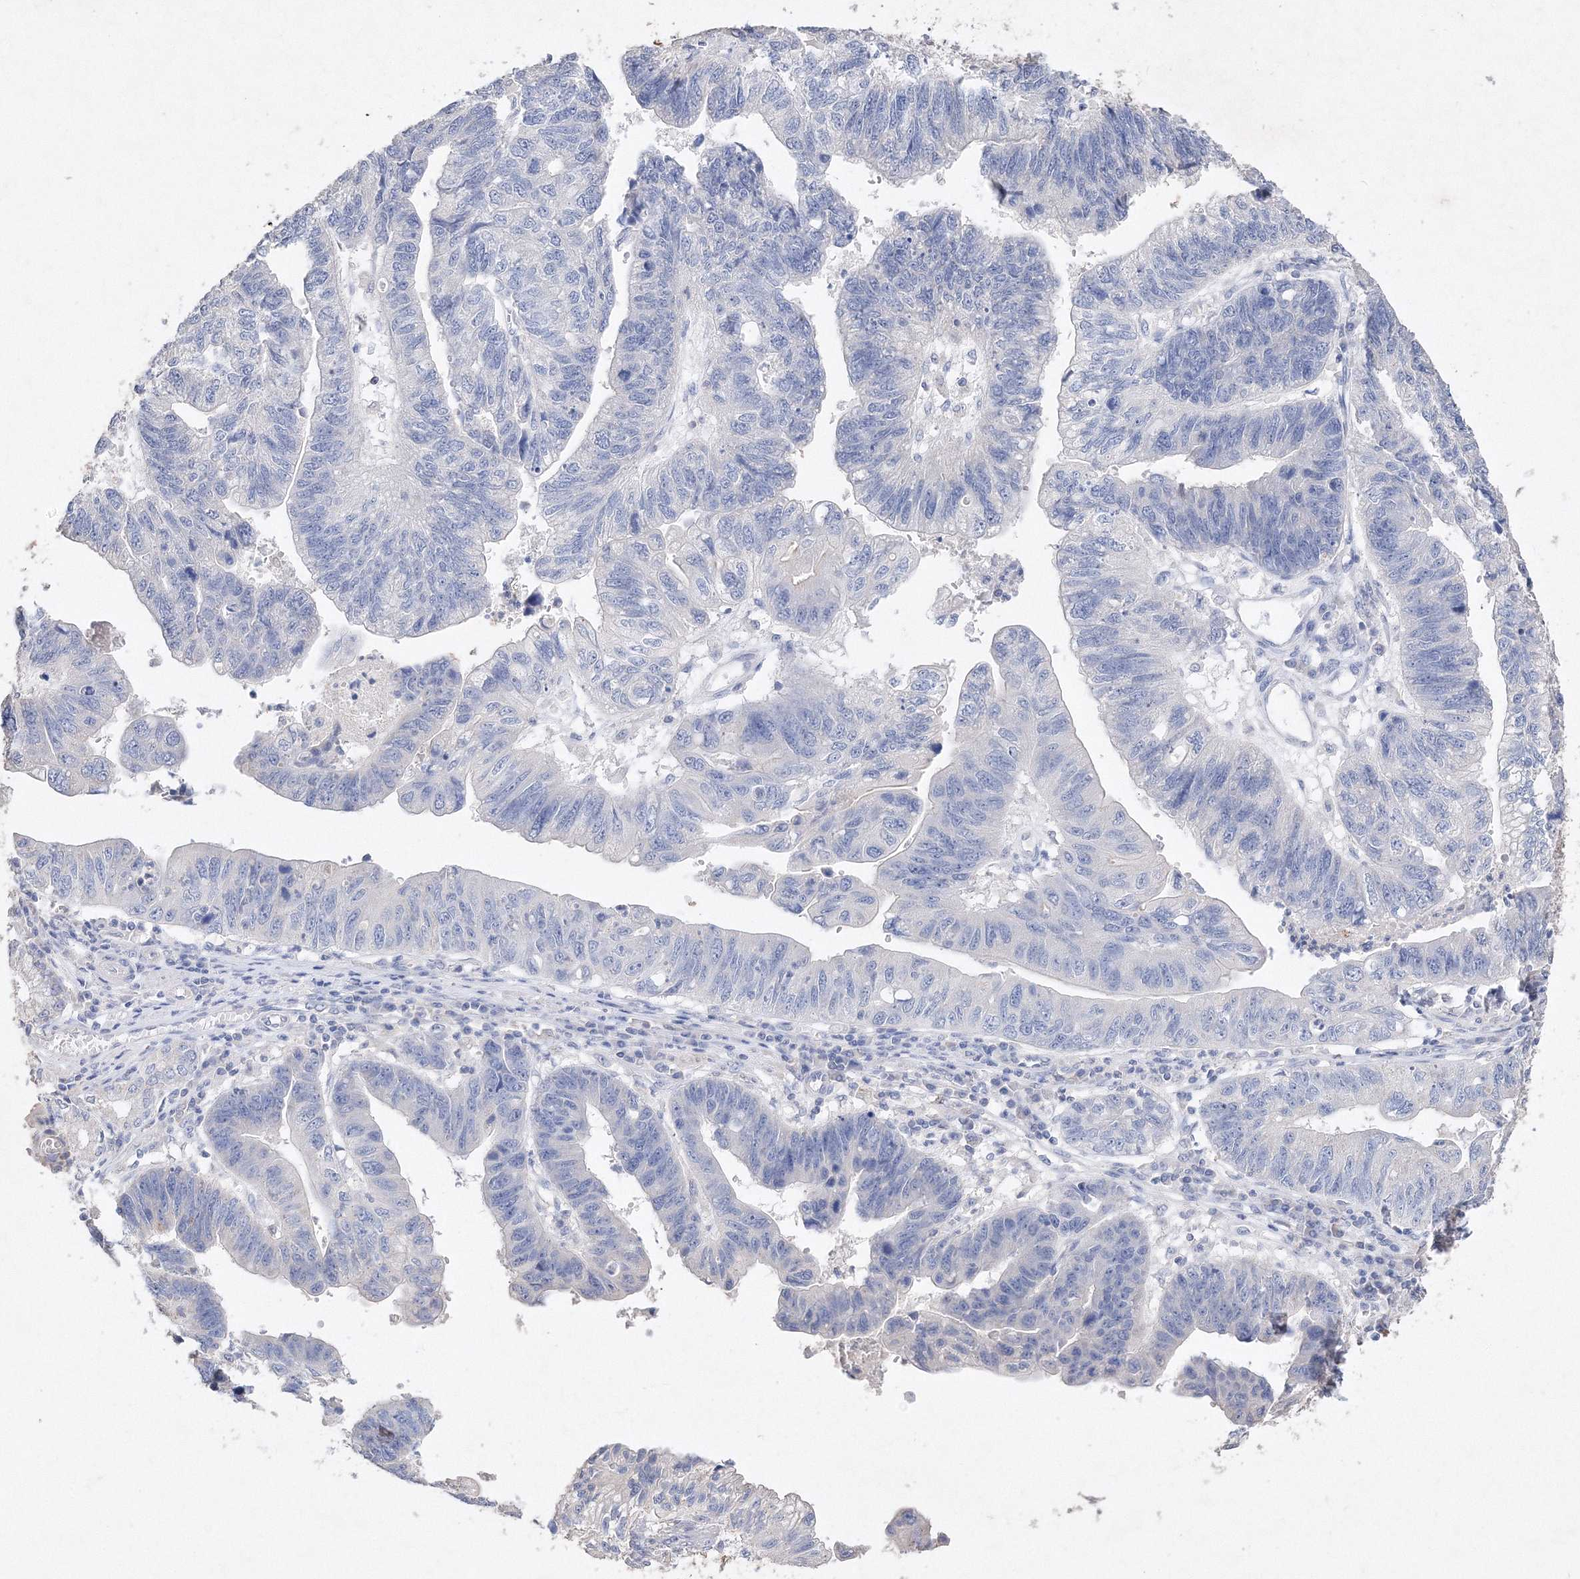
{"staining": {"intensity": "negative", "quantity": "none", "location": "none"}, "tissue": "stomach cancer", "cell_type": "Tumor cells", "image_type": "cancer", "snomed": [{"axis": "morphology", "description": "Adenocarcinoma, NOS"}, {"axis": "topography", "description": "Stomach"}], "caption": "High magnification brightfield microscopy of stomach cancer stained with DAB (brown) and counterstained with hematoxylin (blue): tumor cells show no significant positivity.", "gene": "GLS", "patient": {"sex": "male", "age": 59}}